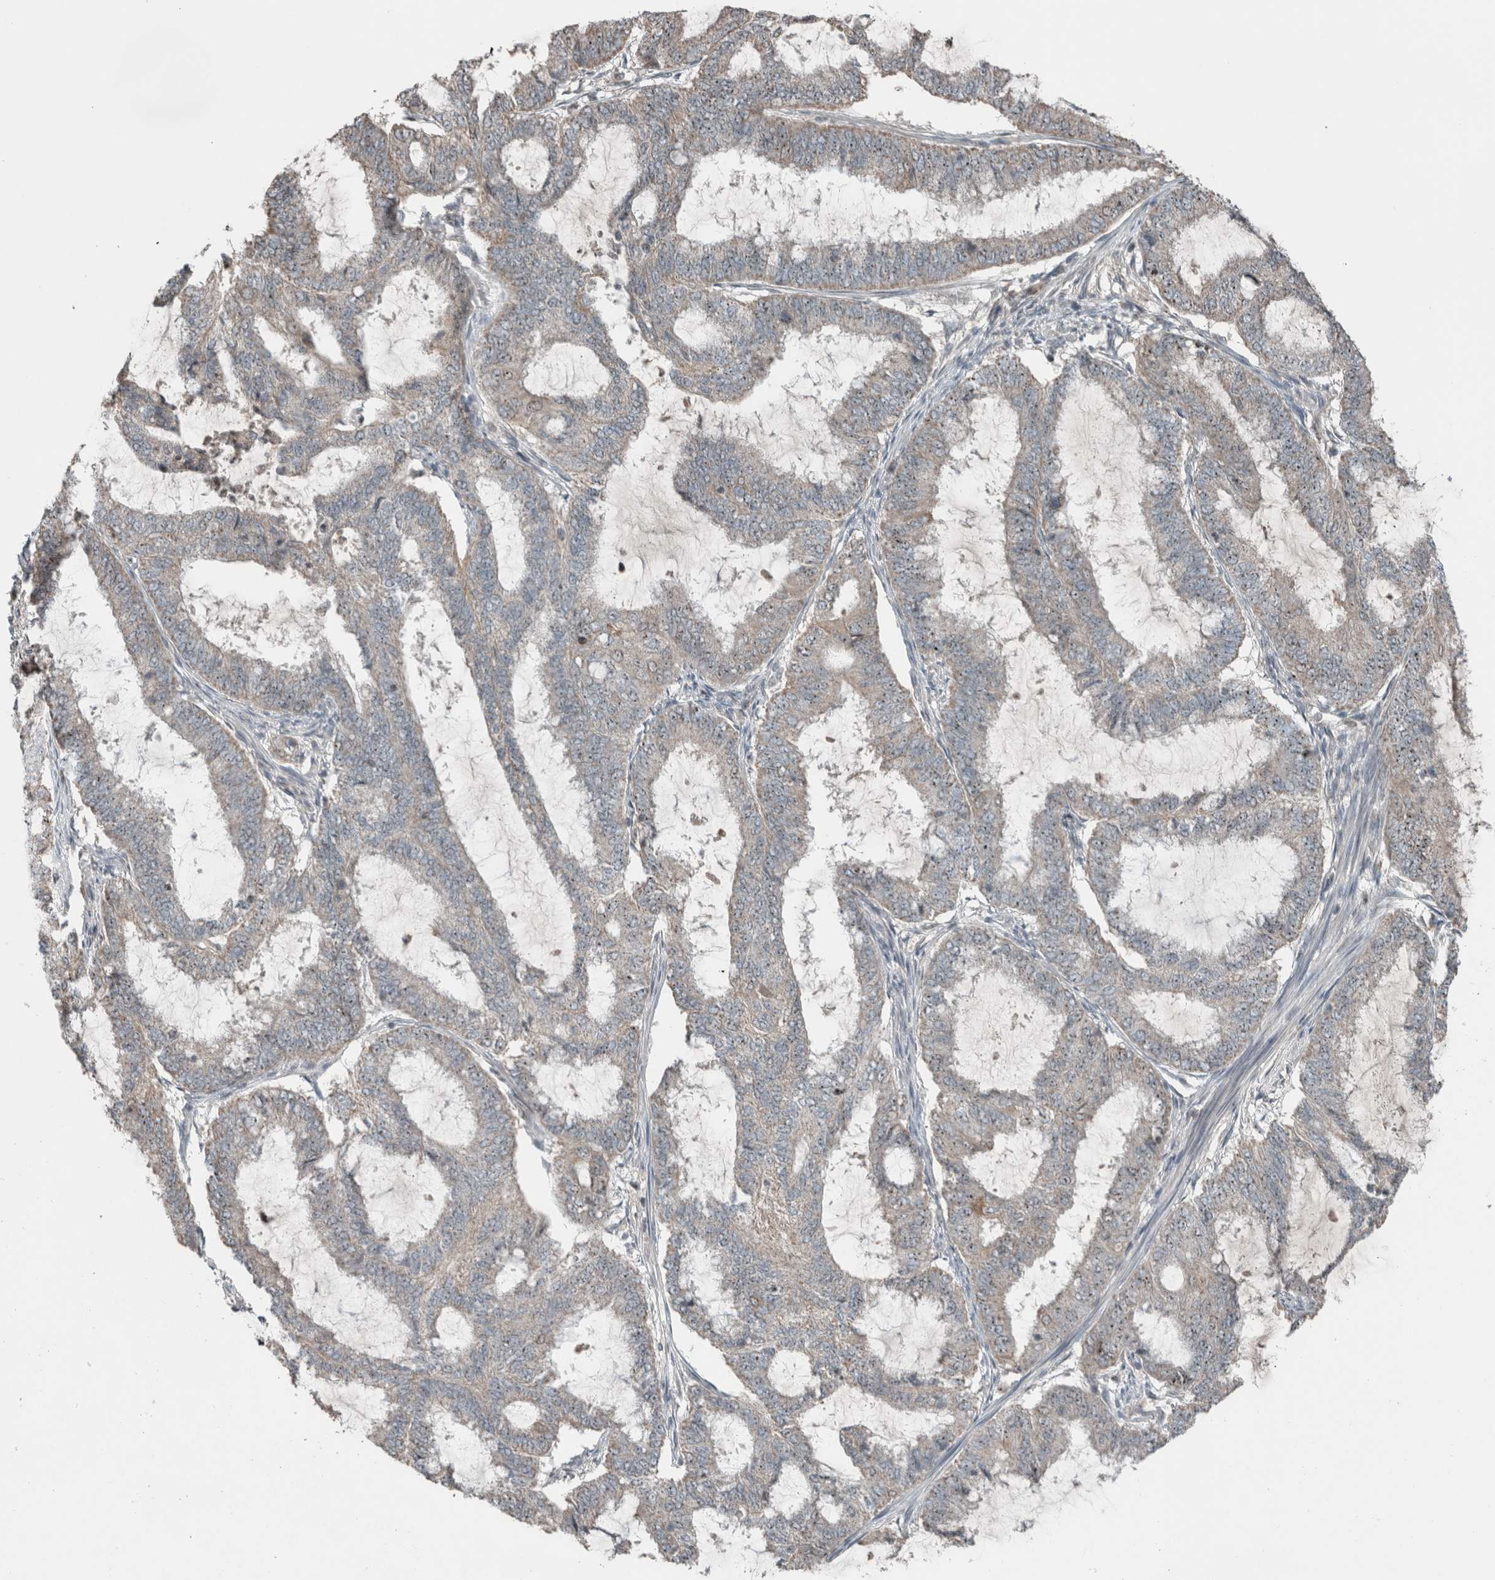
{"staining": {"intensity": "moderate", "quantity": ">75%", "location": "cytoplasmic/membranous,nuclear"}, "tissue": "endometrial cancer", "cell_type": "Tumor cells", "image_type": "cancer", "snomed": [{"axis": "morphology", "description": "Adenocarcinoma, NOS"}, {"axis": "topography", "description": "Endometrium"}], "caption": "High-magnification brightfield microscopy of endometrial adenocarcinoma stained with DAB (brown) and counterstained with hematoxylin (blue). tumor cells exhibit moderate cytoplasmic/membranous and nuclear staining is present in about>75% of cells. (IHC, brightfield microscopy, high magnification).", "gene": "RPF1", "patient": {"sex": "female", "age": 51}}